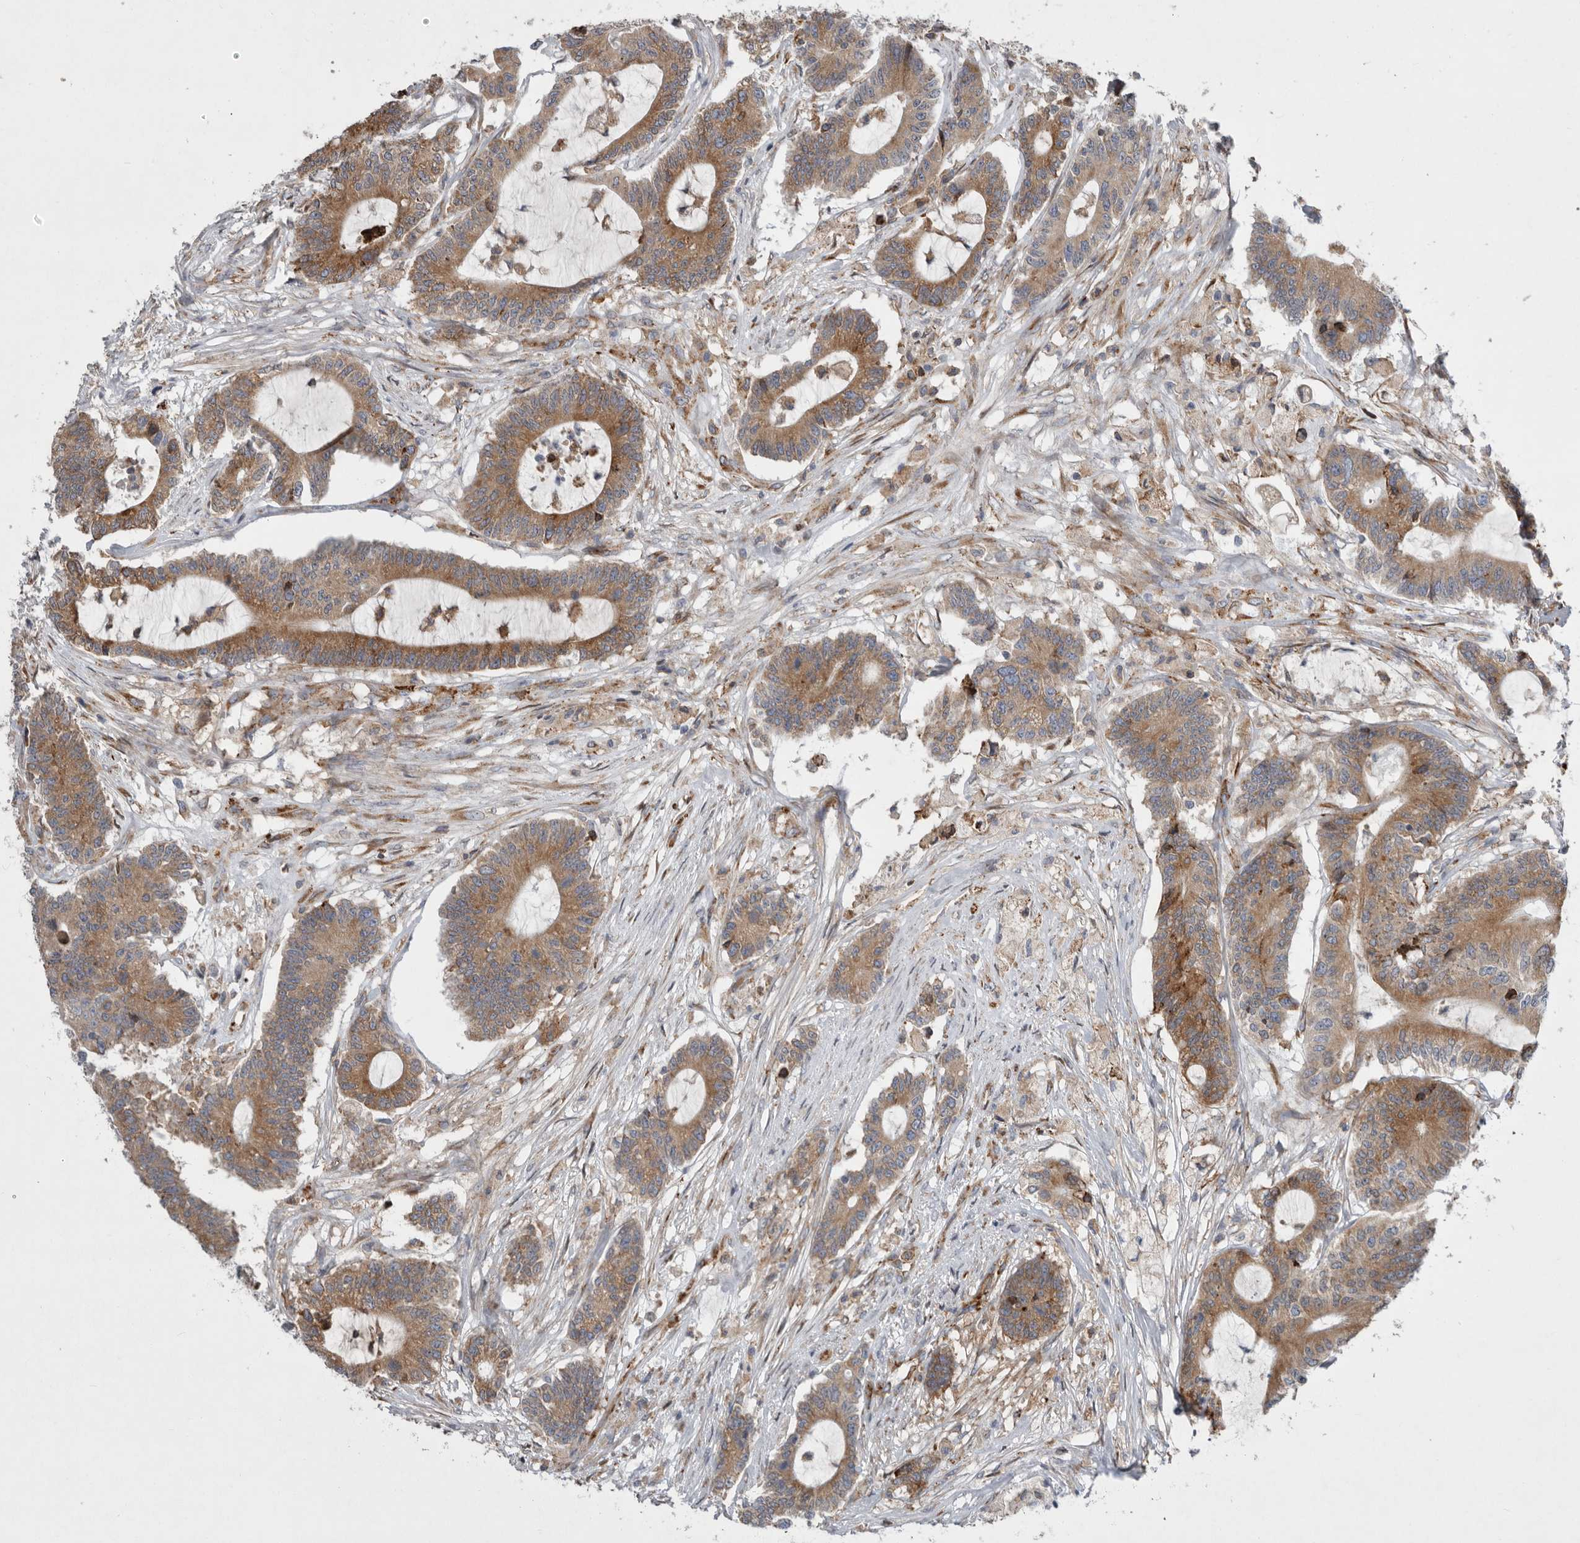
{"staining": {"intensity": "moderate", "quantity": ">75%", "location": "cytoplasmic/membranous"}, "tissue": "colorectal cancer", "cell_type": "Tumor cells", "image_type": "cancer", "snomed": [{"axis": "morphology", "description": "Adenocarcinoma, NOS"}, {"axis": "topography", "description": "Colon"}], "caption": "Immunohistochemistry staining of colorectal adenocarcinoma, which reveals medium levels of moderate cytoplasmic/membranous positivity in about >75% of tumor cells indicating moderate cytoplasmic/membranous protein expression. The staining was performed using DAB (brown) for protein detection and nuclei were counterstained in hematoxylin (blue).", "gene": "GANAB", "patient": {"sex": "female", "age": 84}}